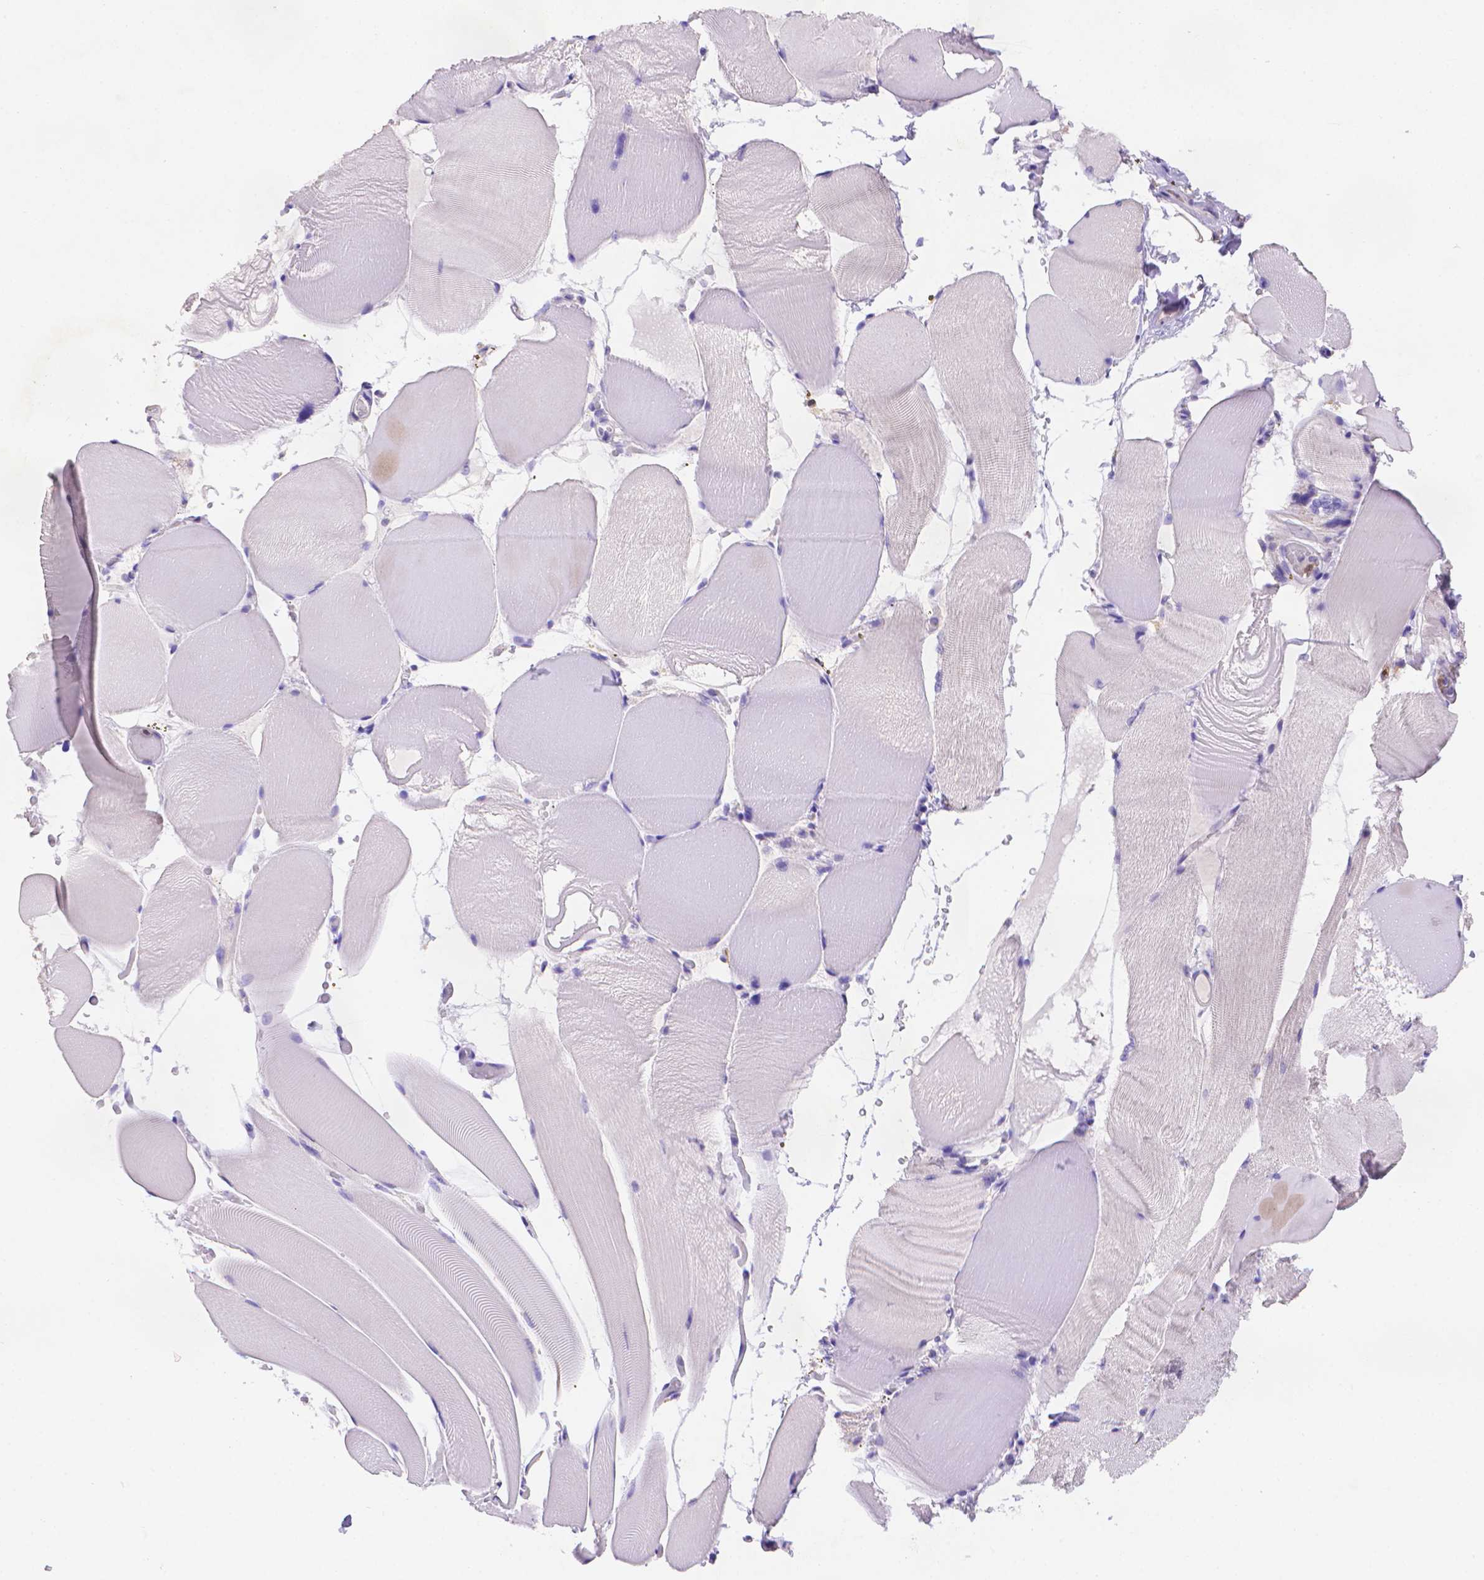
{"staining": {"intensity": "negative", "quantity": "none", "location": "none"}, "tissue": "skeletal muscle", "cell_type": "Myocytes", "image_type": "normal", "snomed": [{"axis": "morphology", "description": "Normal tissue, NOS"}, {"axis": "topography", "description": "Skeletal muscle"}], "caption": "The immunohistochemistry photomicrograph has no significant expression in myocytes of skeletal muscle.", "gene": "FGD2", "patient": {"sex": "female", "age": 37}}